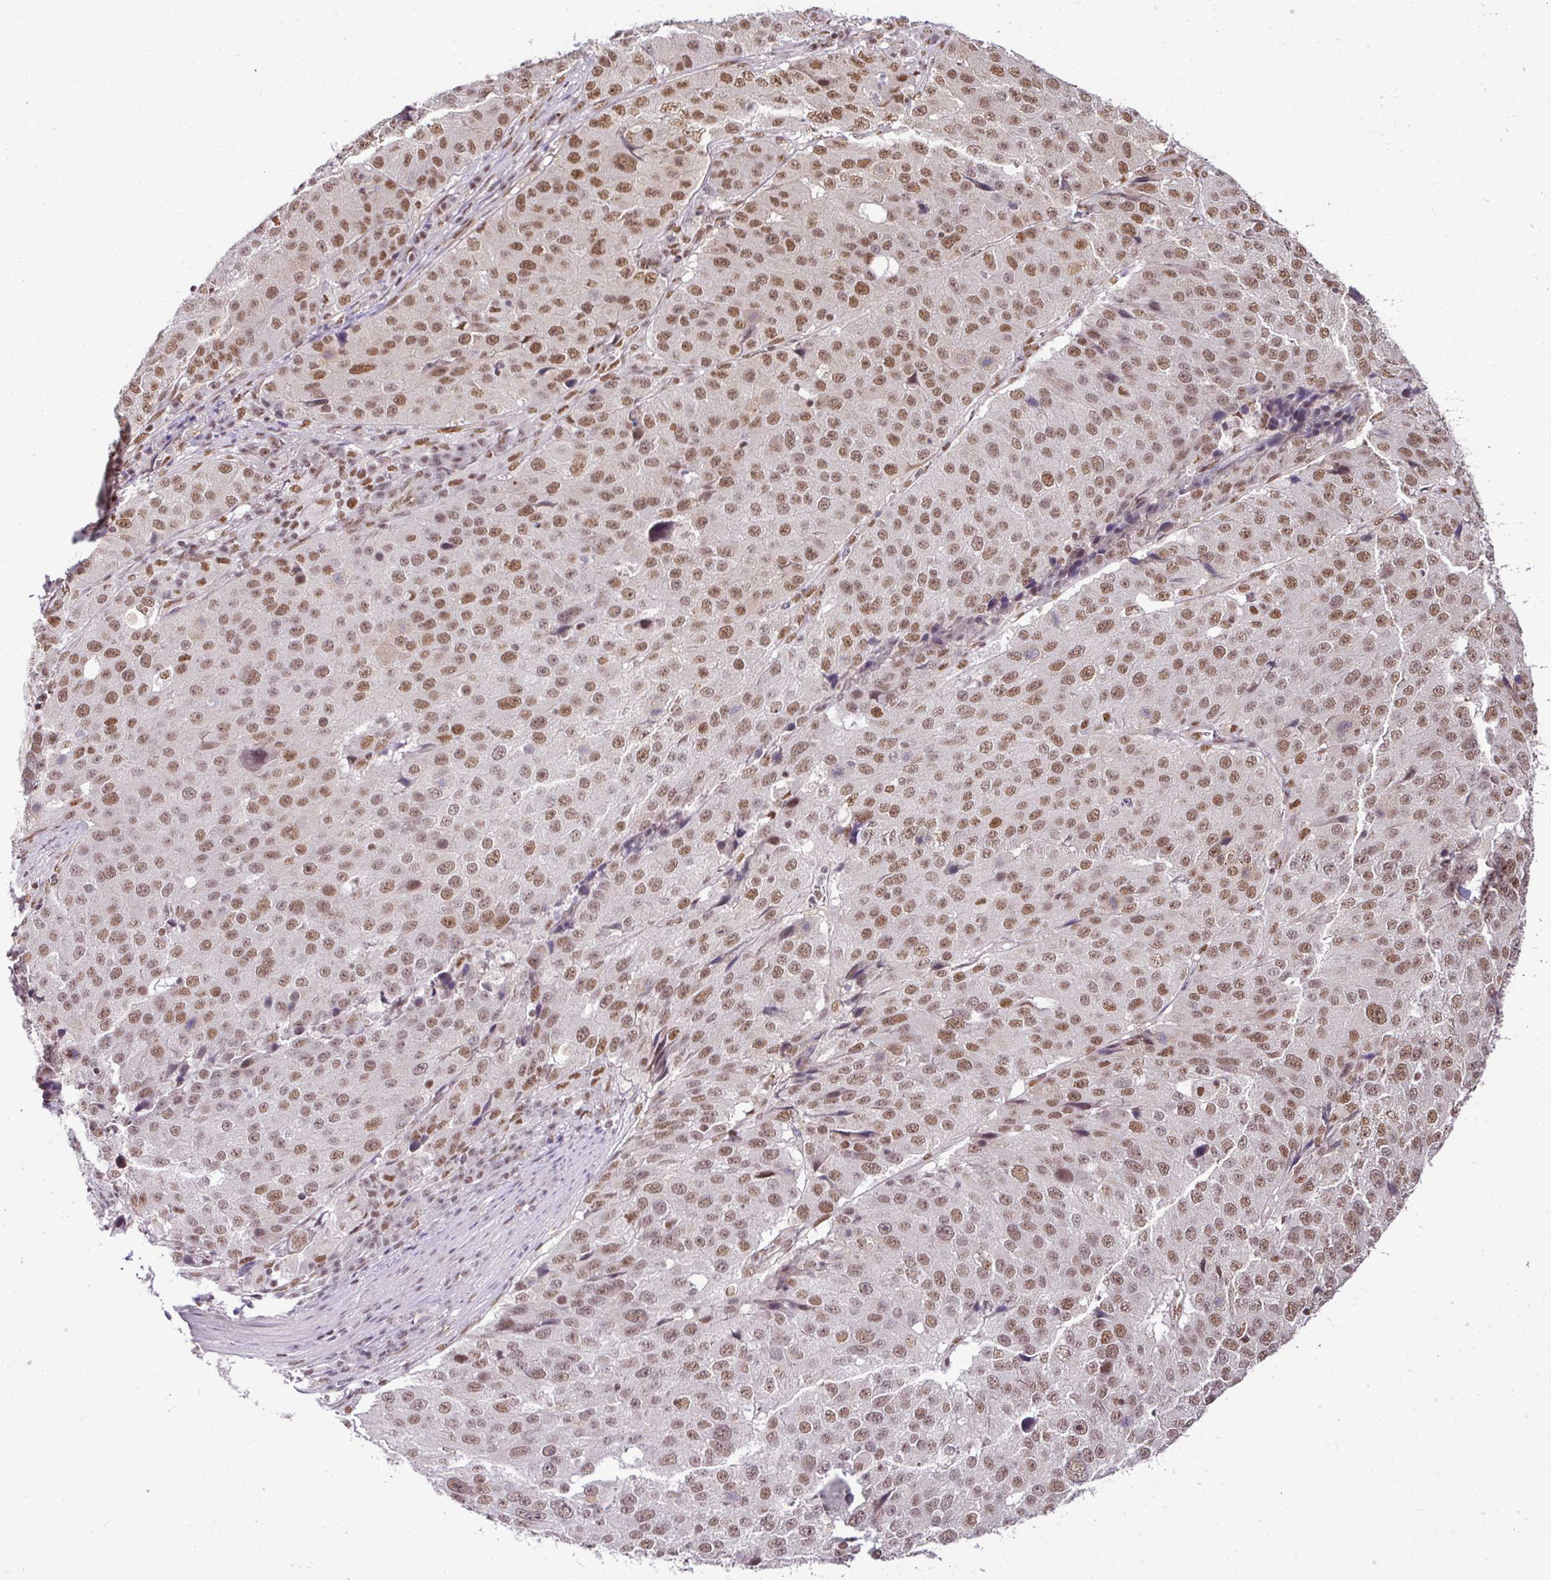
{"staining": {"intensity": "moderate", "quantity": ">75%", "location": "nuclear"}, "tissue": "stomach cancer", "cell_type": "Tumor cells", "image_type": "cancer", "snomed": [{"axis": "morphology", "description": "Adenocarcinoma, NOS"}, {"axis": "topography", "description": "Stomach"}], "caption": "This is an image of IHC staining of stomach adenocarcinoma, which shows moderate staining in the nuclear of tumor cells.", "gene": "PGAP4", "patient": {"sex": "male", "age": 71}}